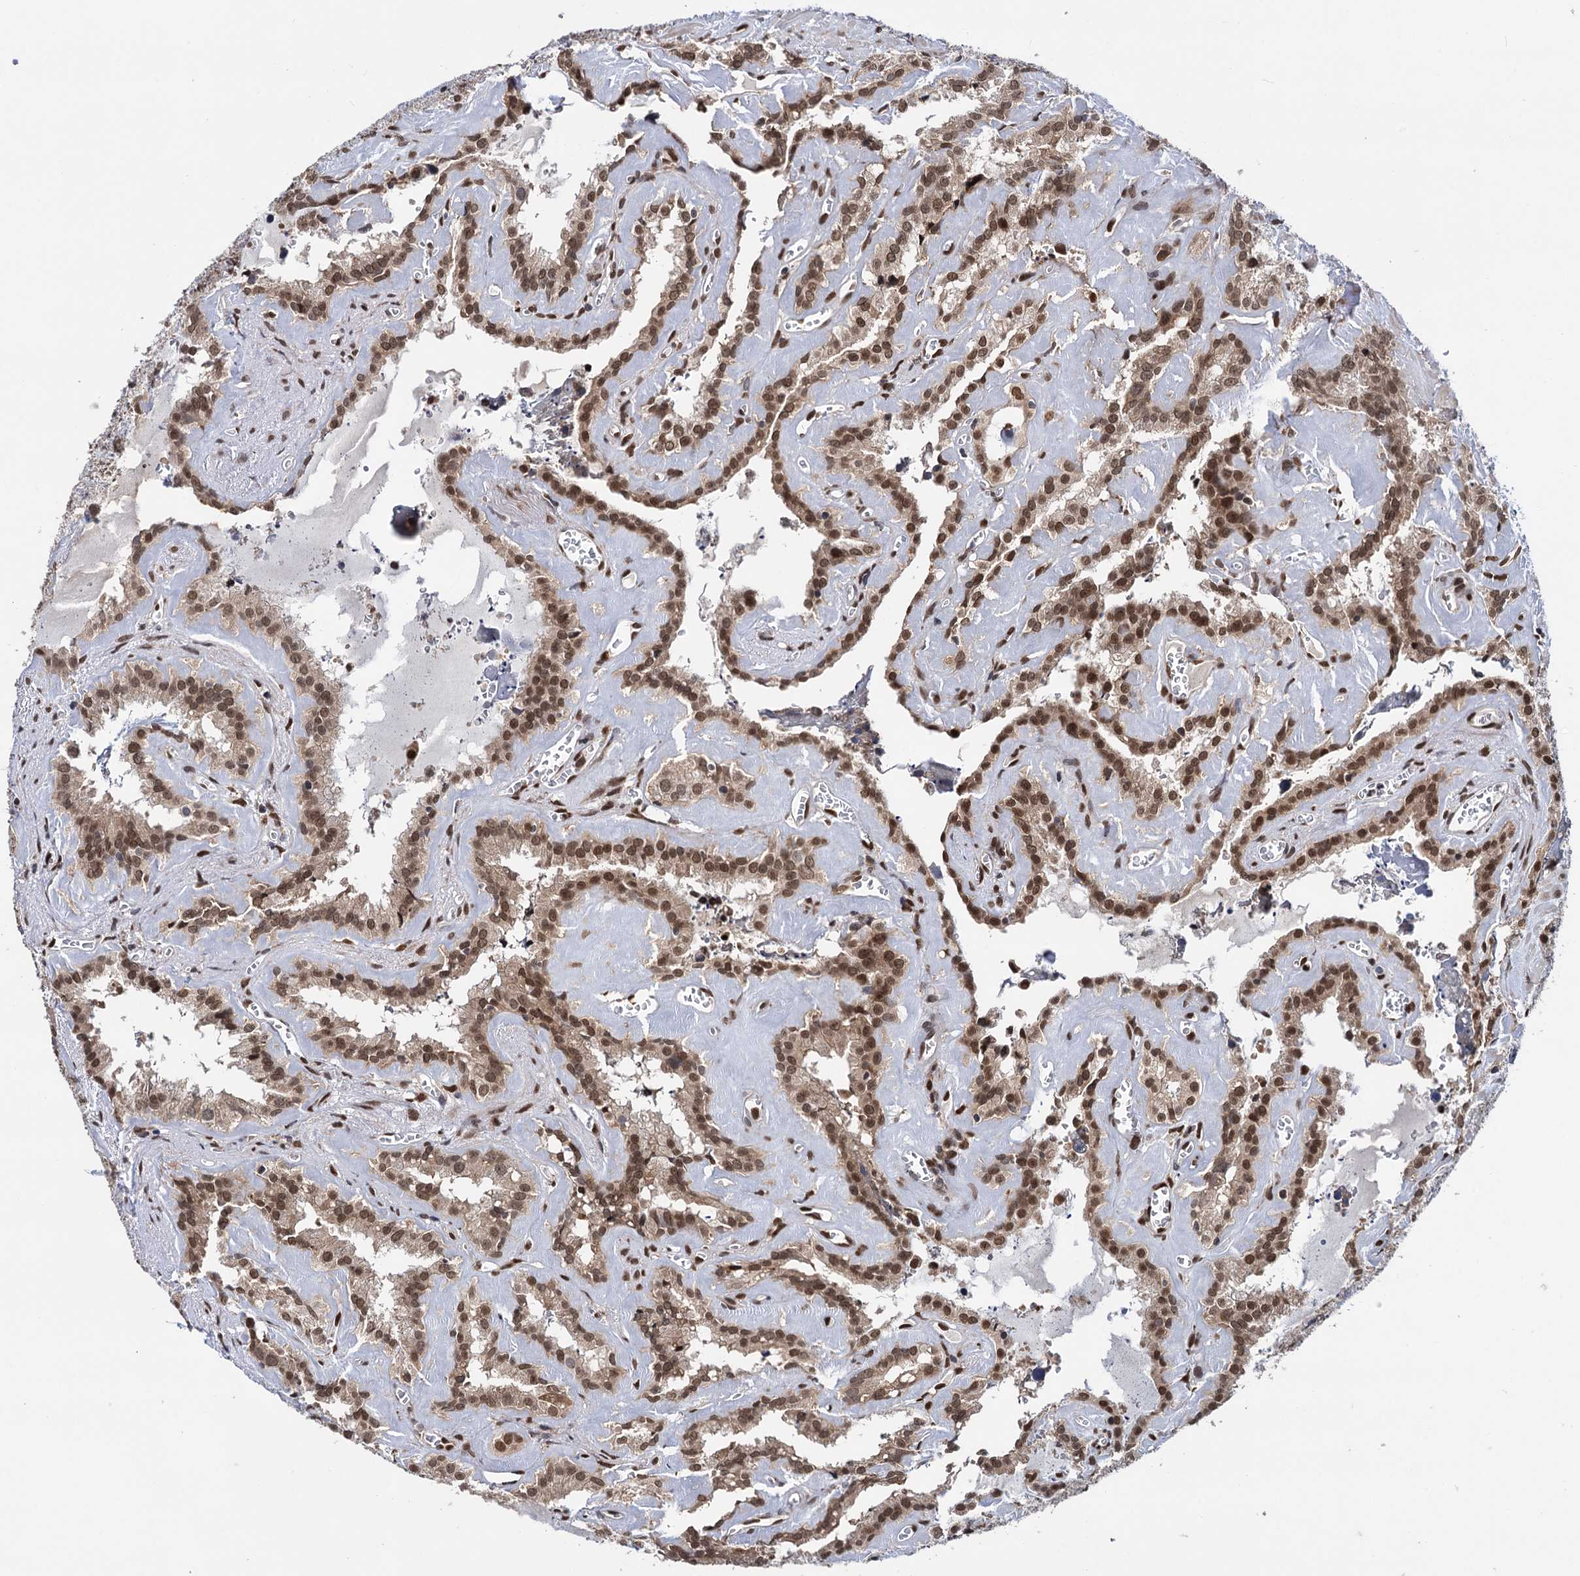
{"staining": {"intensity": "moderate", "quantity": ">75%", "location": "cytoplasmic/membranous,nuclear"}, "tissue": "seminal vesicle", "cell_type": "Glandular cells", "image_type": "normal", "snomed": [{"axis": "morphology", "description": "Normal tissue, NOS"}, {"axis": "topography", "description": "Prostate"}, {"axis": "topography", "description": "Seminal veicle"}], "caption": "This histopathology image demonstrates IHC staining of unremarkable human seminal vesicle, with medium moderate cytoplasmic/membranous,nuclear expression in about >75% of glandular cells.", "gene": "MESD", "patient": {"sex": "male", "age": 59}}